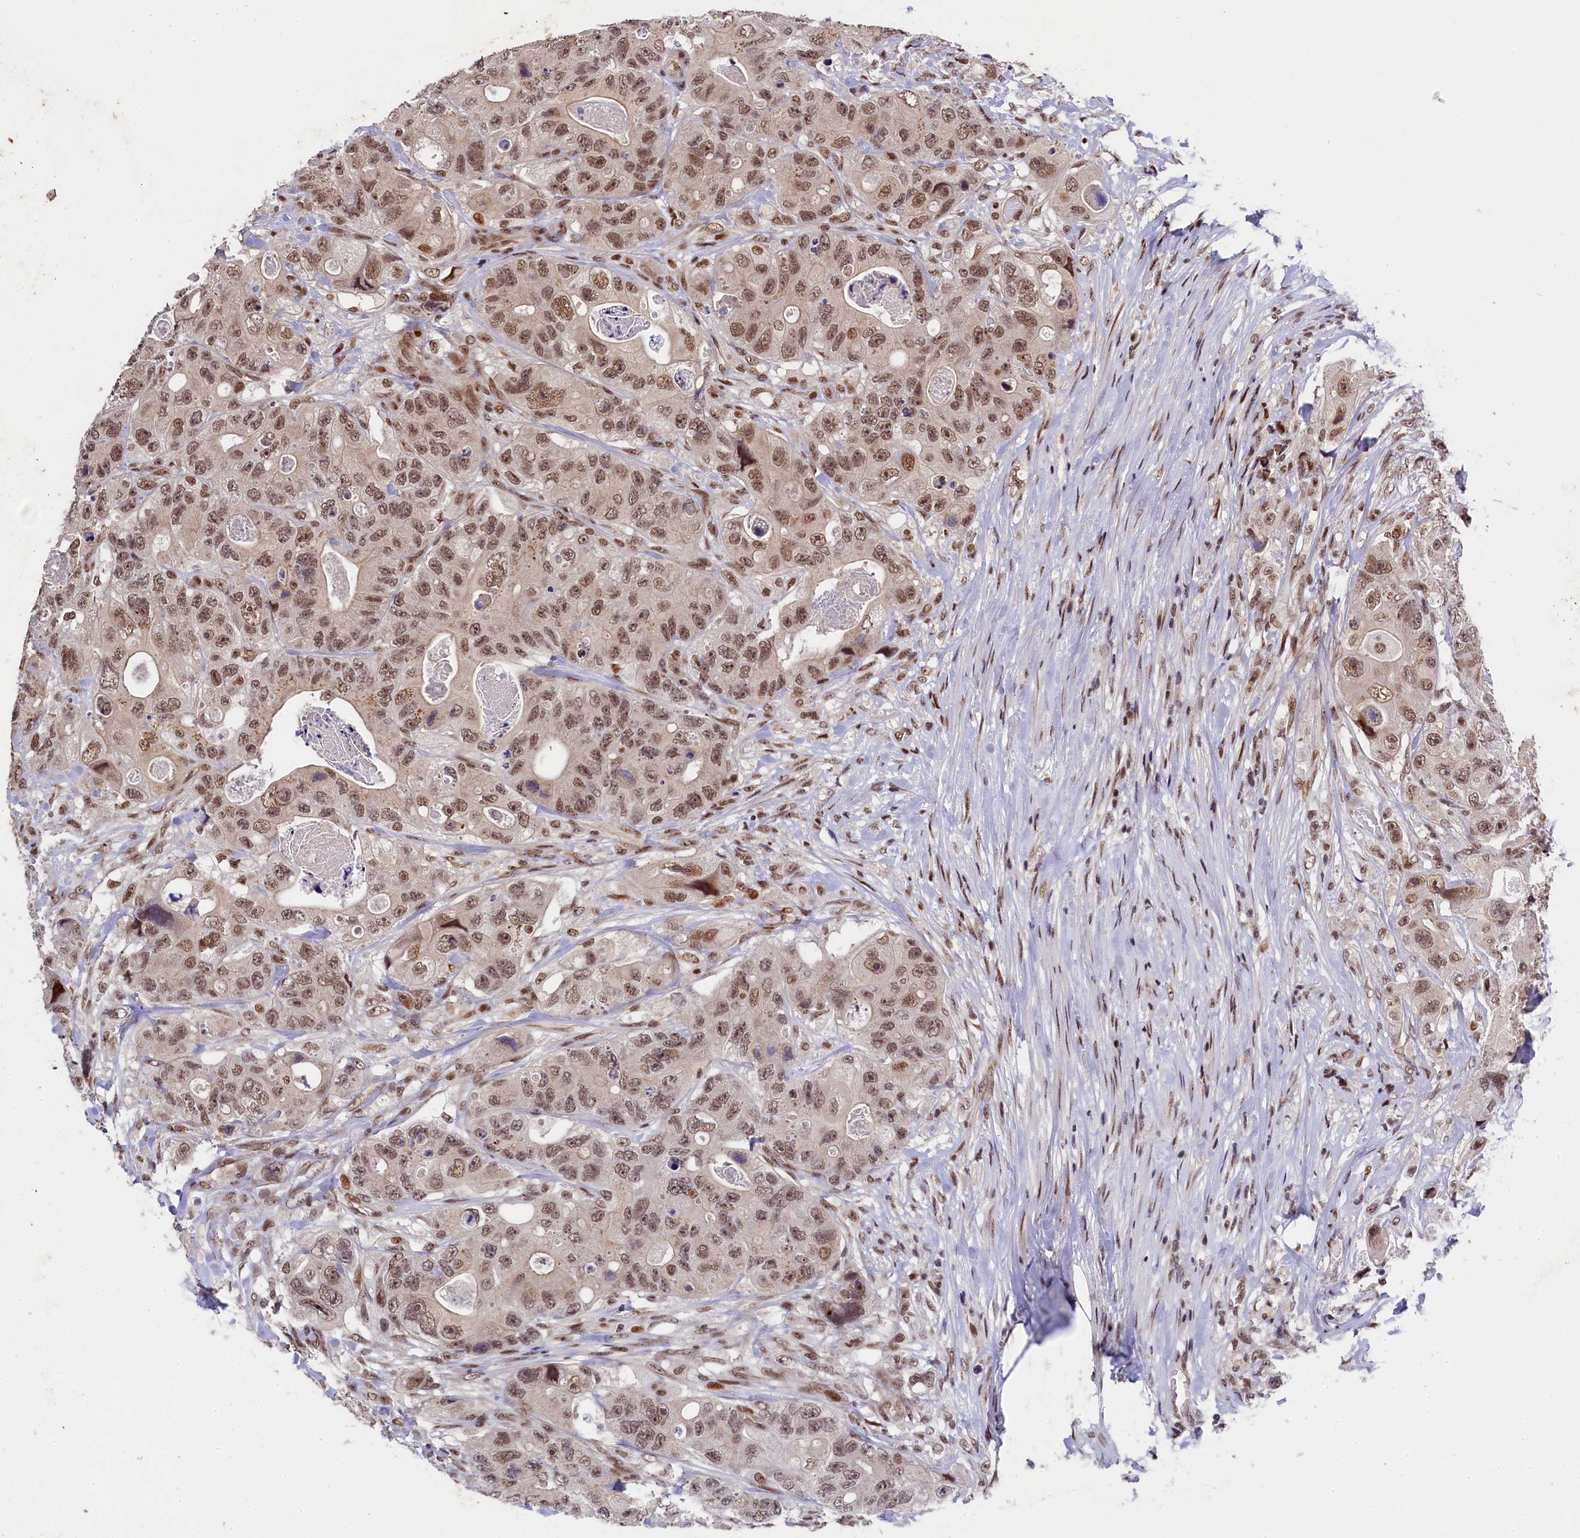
{"staining": {"intensity": "moderate", "quantity": ">75%", "location": "nuclear"}, "tissue": "colorectal cancer", "cell_type": "Tumor cells", "image_type": "cancer", "snomed": [{"axis": "morphology", "description": "Adenocarcinoma, NOS"}, {"axis": "topography", "description": "Colon"}], "caption": "Immunohistochemistry (IHC) of adenocarcinoma (colorectal) shows medium levels of moderate nuclear positivity in approximately >75% of tumor cells.", "gene": "ADIG", "patient": {"sex": "female", "age": 46}}